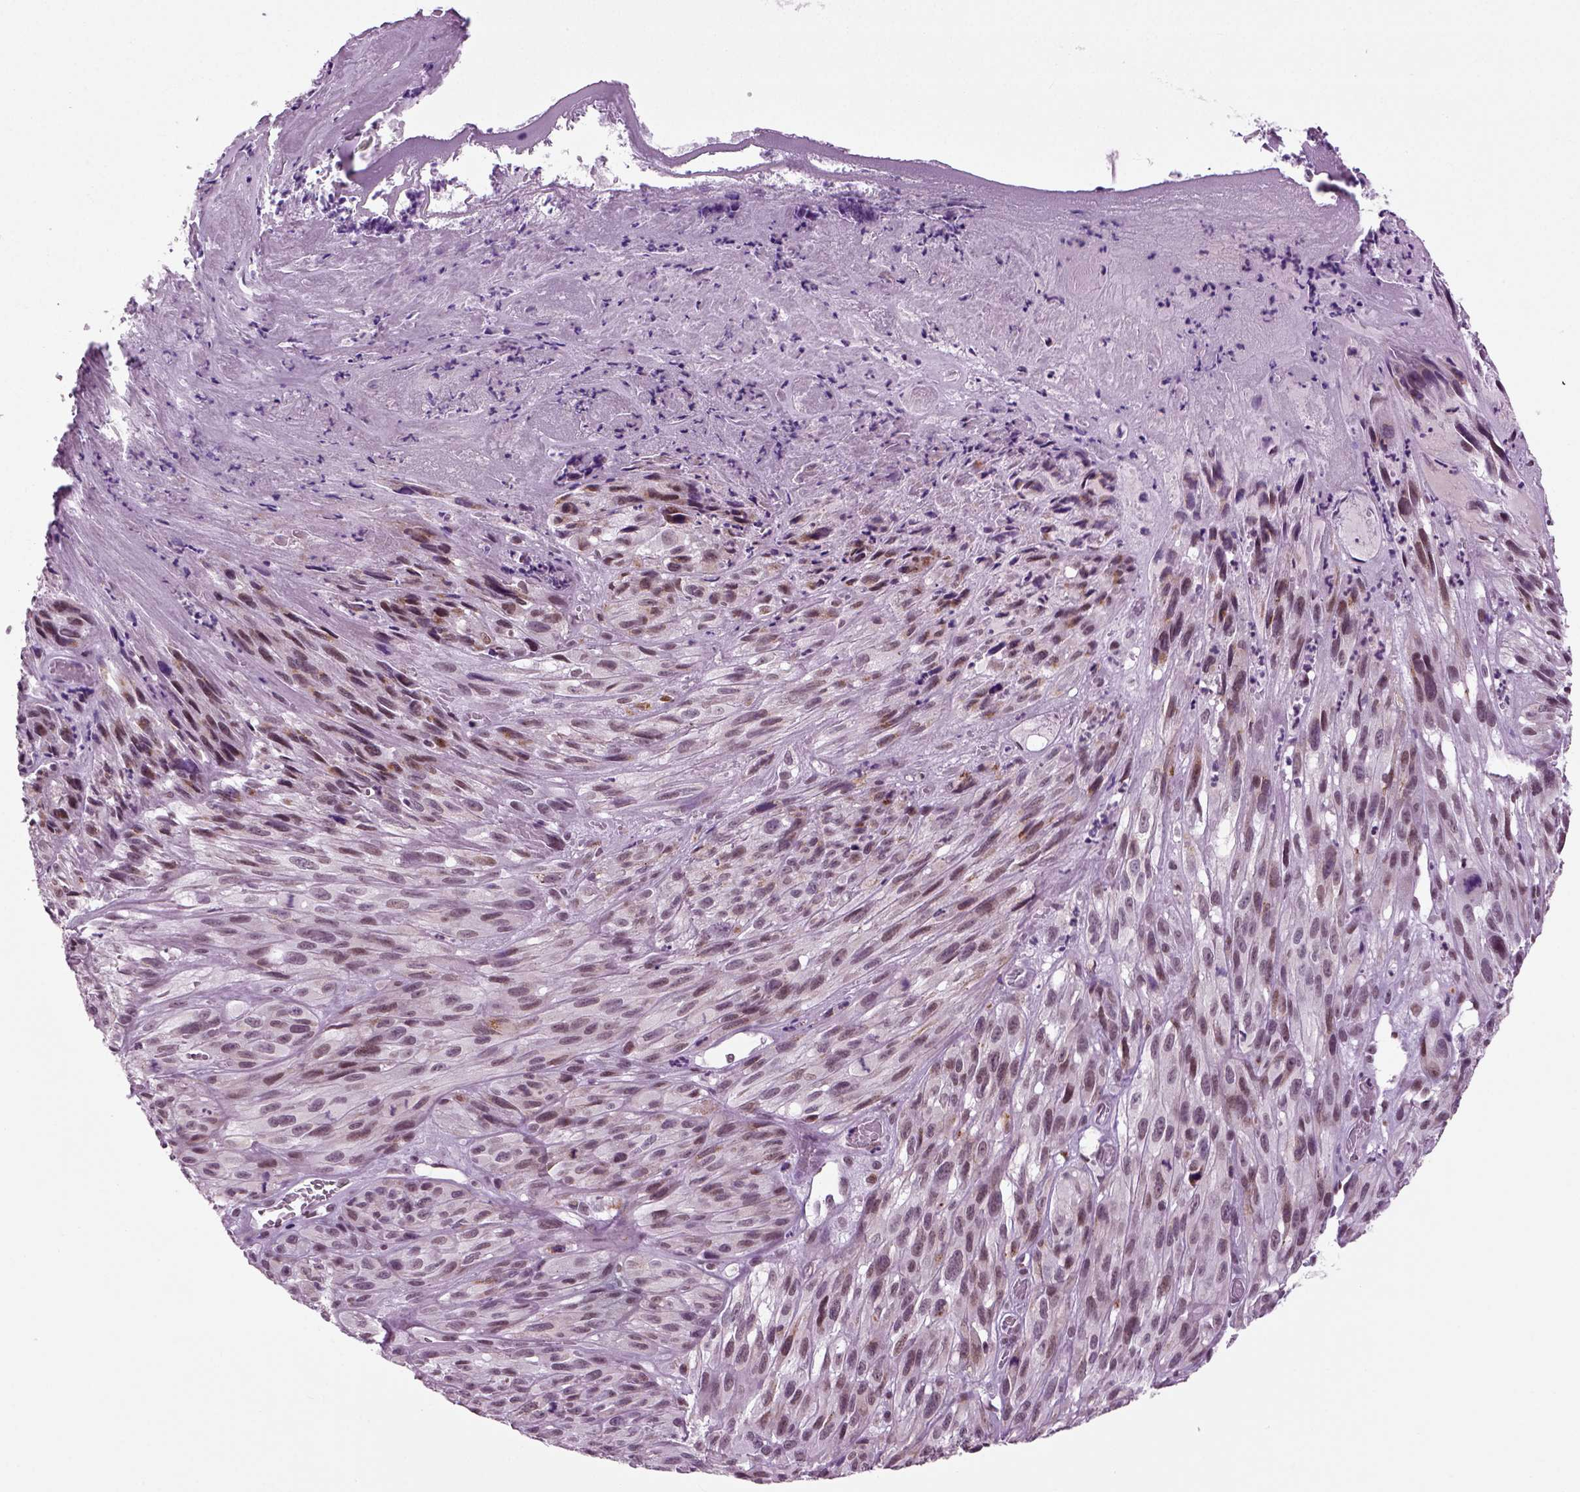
{"staining": {"intensity": "weak", "quantity": "<25%", "location": "cytoplasmic/membranous"}, "tissue": "melanoma", "cell_type": "Tumor cells", "image_type": "cancer", "snomed": [{"axis": "morphology", "description": "Malignant melanoma, NOS"}, {"axis": "topography", "description": "Skin"}], "caption": "An immunohistochemistry micrograph of malignant melanoma is shown. There is no staining in tumor cells of malignant melanoma.", "gene": "RCOR3", "patient": {"sex": "male", "age": 51}}